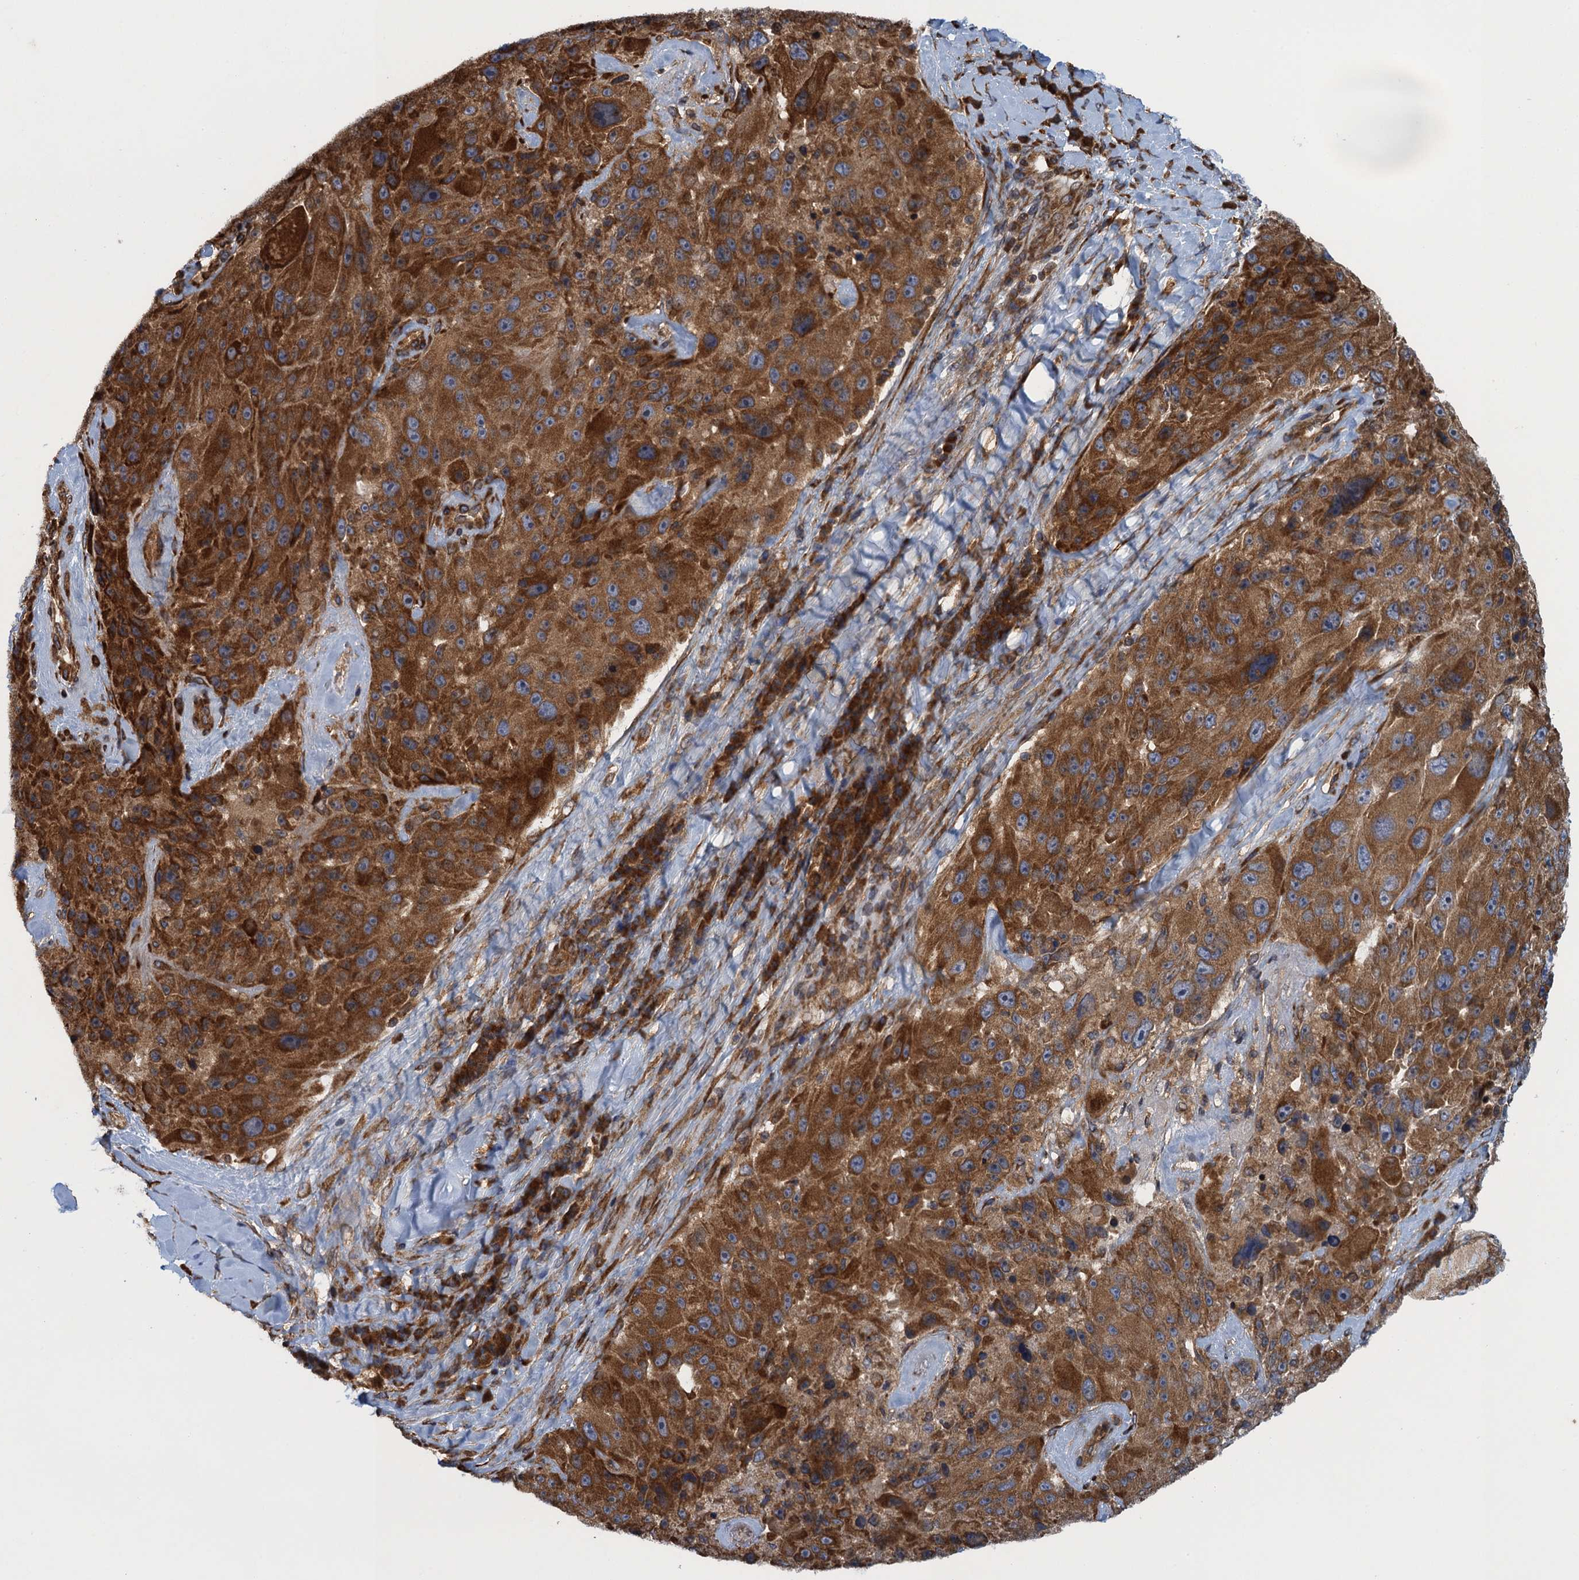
{"staining": {"intensity": "strong", "quantity": ">75%", "location": "cytoplasmic/membranous"}, "tissue": "melanoma", "cell_type": "Tumor cells", "image_type": "cancer", "snomed": [{"axis": "morphology", "description": "Malignant melanoma, Metastatic site"}, {"axis": "topography", "description": "Lymph node"}], "caption": "This image reveals malignant melanoma (metastatic site) stained with IHC to label a protein in brown. The cytoplasmic/membranous of tumor cells show strong positivity for the protein. Nuclei are counter-stained blue.", "gene": "MDM1", "patient": {"sex": "male", "age": 62}}